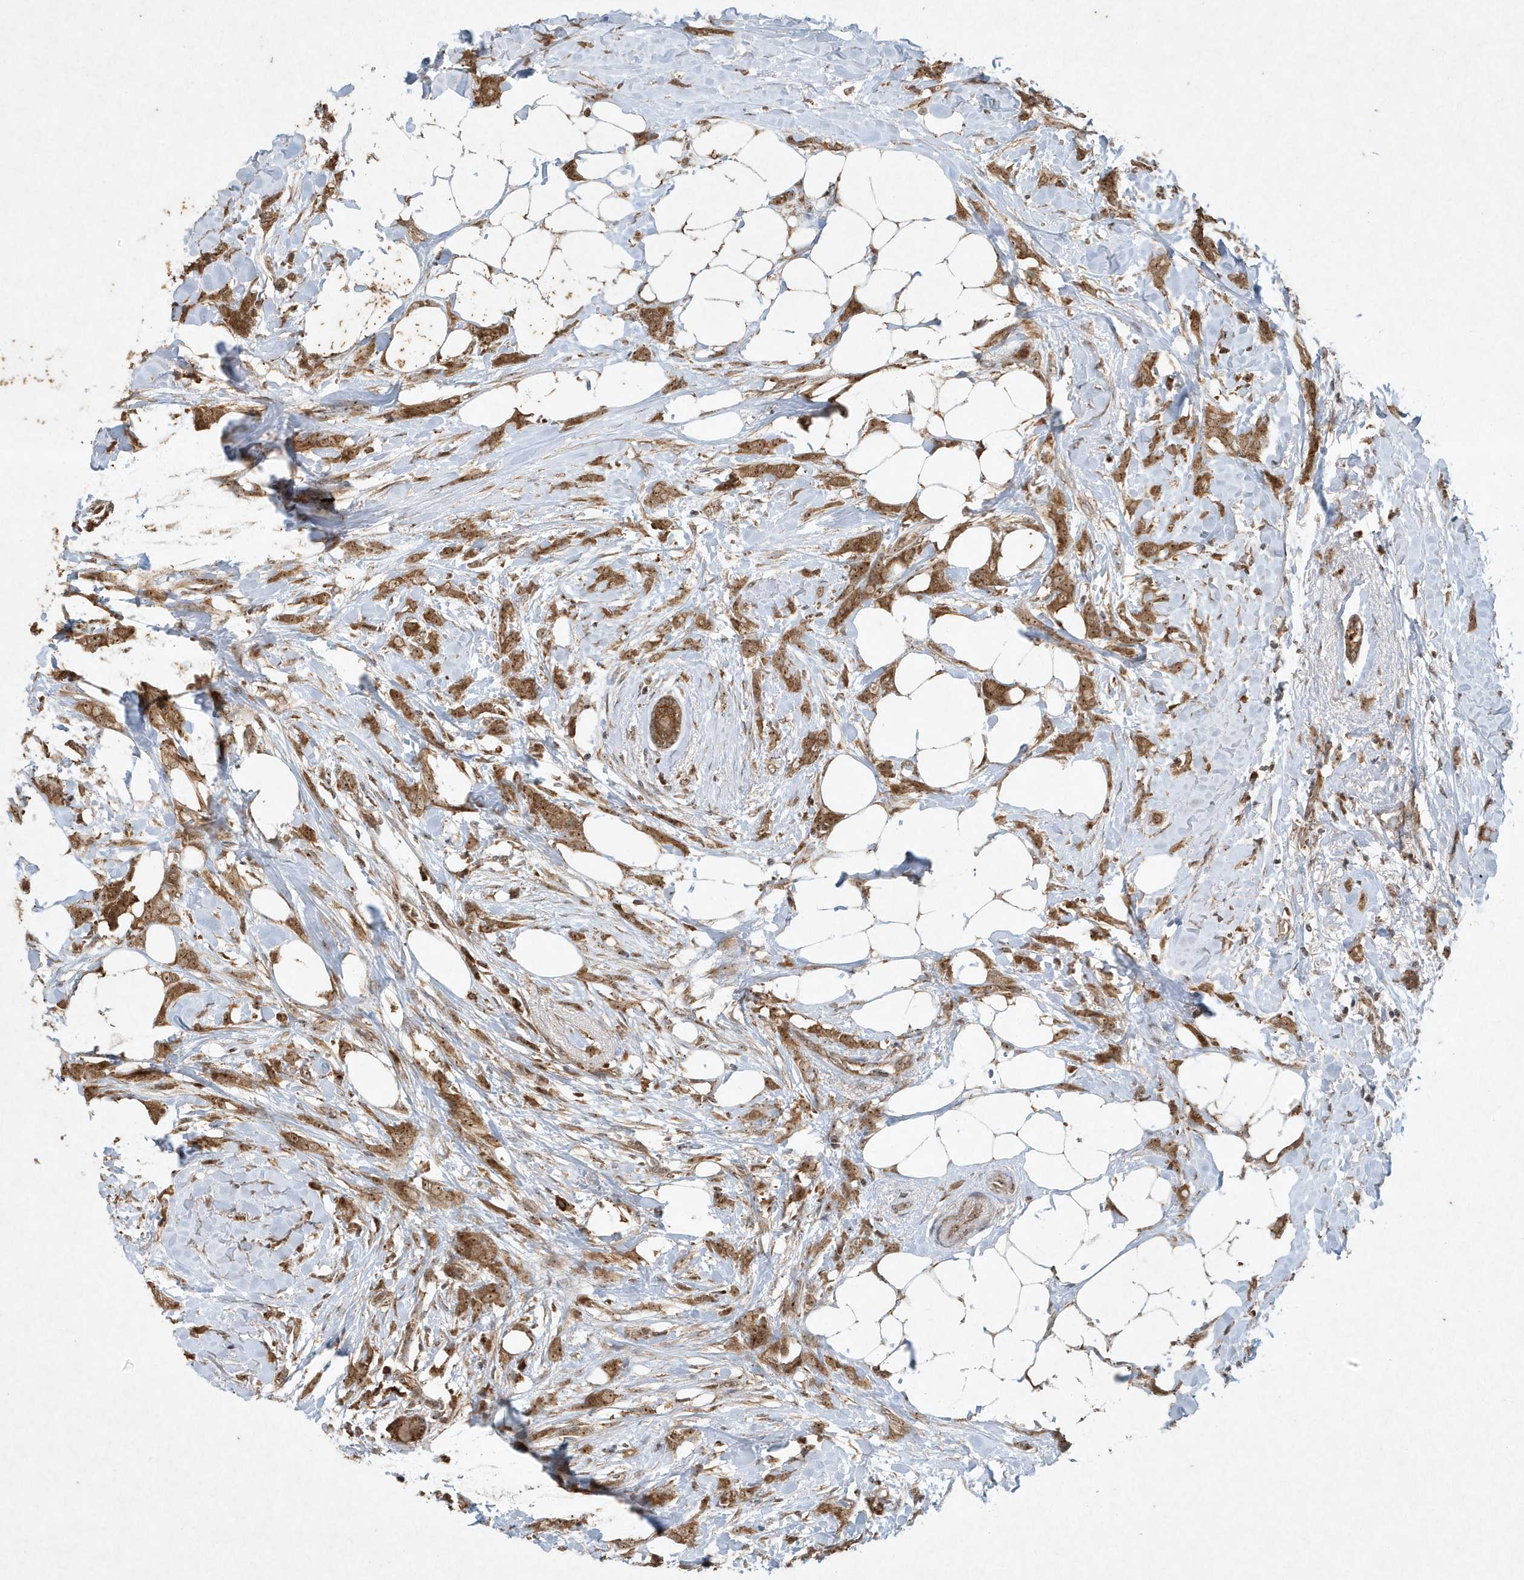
{"staining": {"intensity": "moderate", "quantity": ">75%", "location": "cytoplasmic/membranous,nuclear"}, "tissue": "breast cancer", "cell_type": "Tumor cells", "image_type": "cancer", "snomed": [{"axis": "morphology", "description": "Lobular carcinoma, in situ"}, {"axis": "morphology", "description": "Lobular carcinoma"}, {"axis": "topography", "description": "Breast"}], "caption": "Human breast cancer stained with a brown dye displays moderate cytoplasmic/membranous and nuclear positive staining in approximately >75% of tumor cells.", "gene": "ABCB9", "patient": {"sex": "female", "age": 41}}